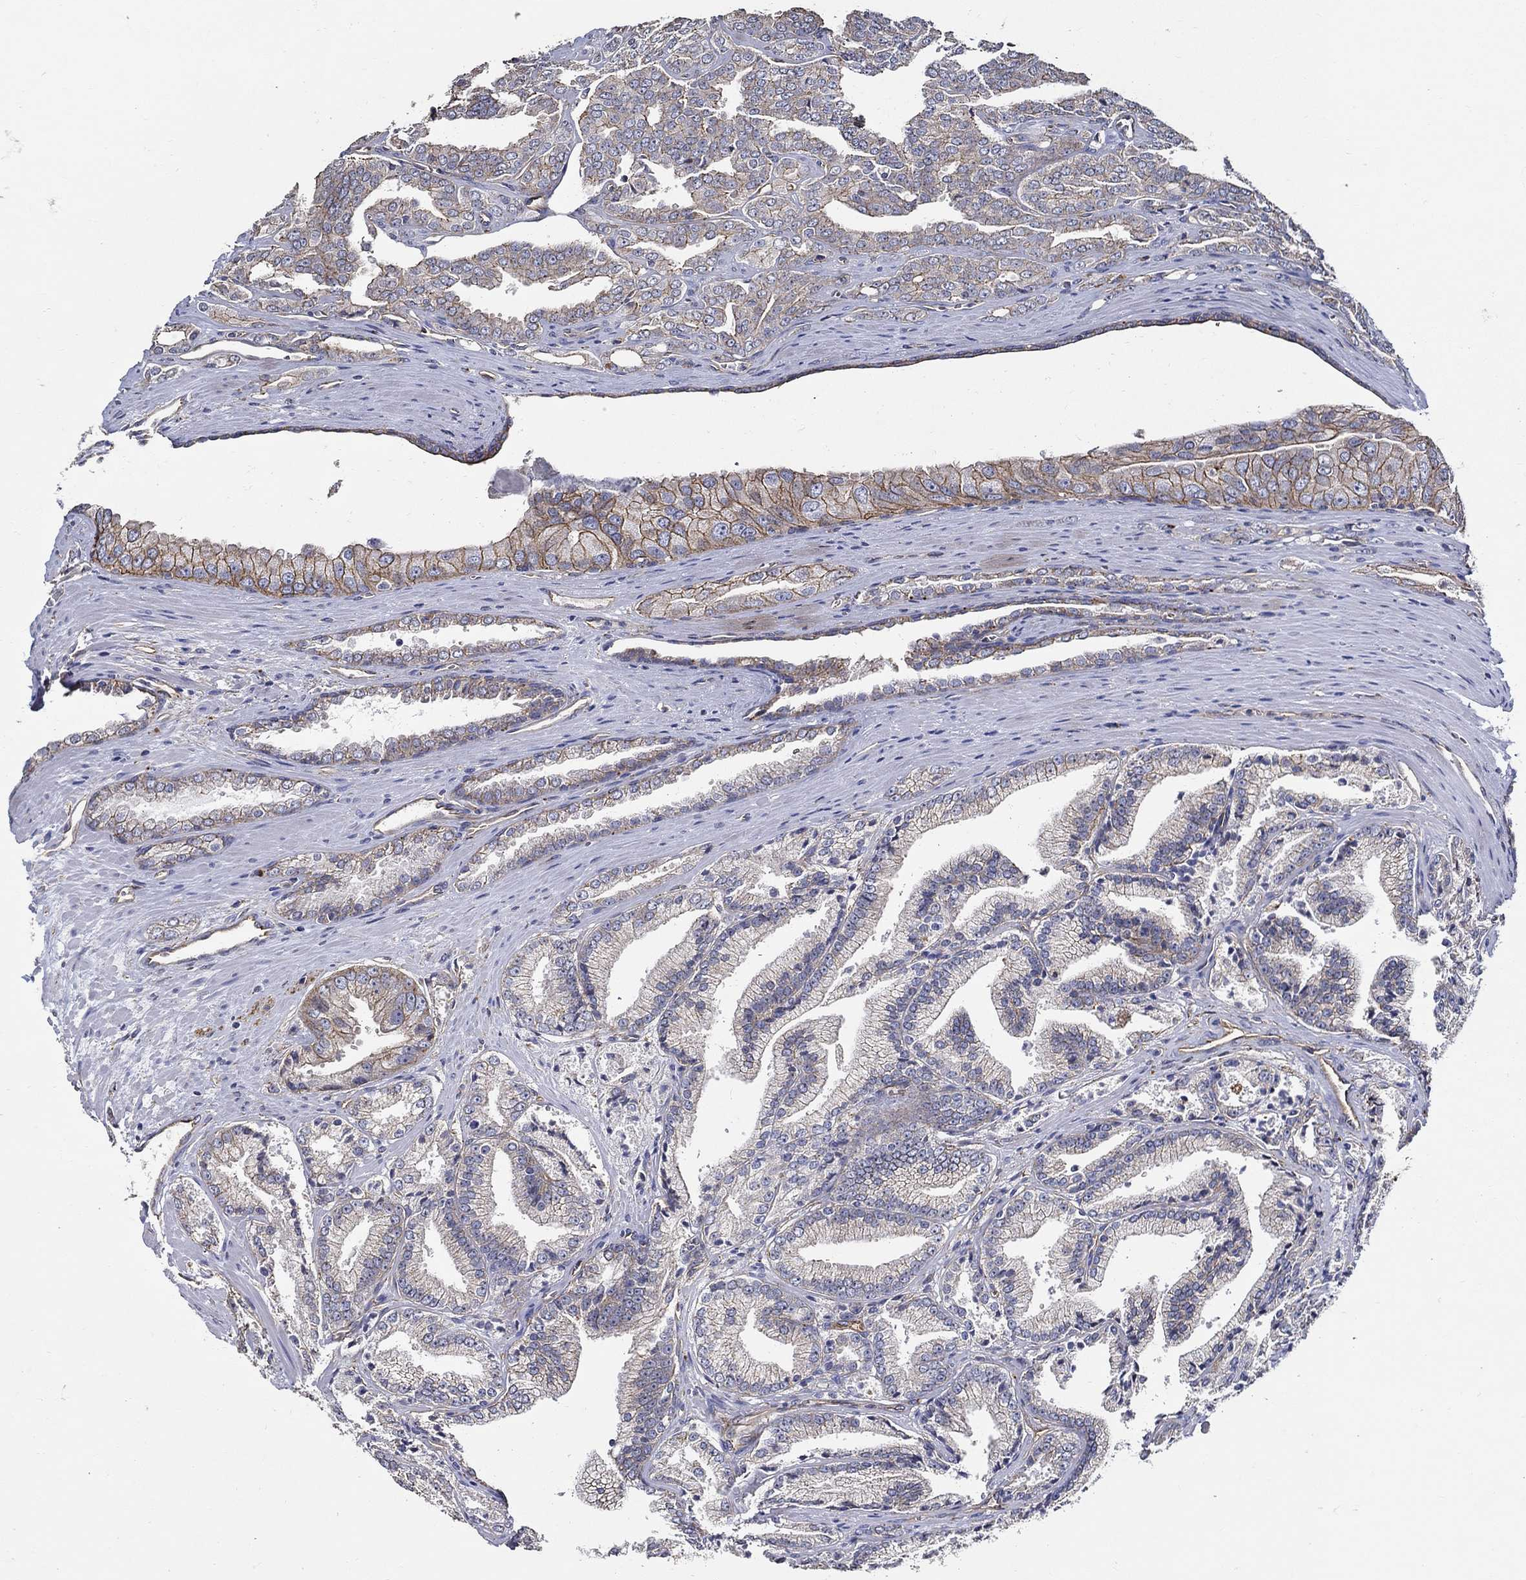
{"staining": {"intensity": "strong", "quantity": "25%-75%", "location": "cytoplasmic/membranous"}, "tissue": "prostate cancer", "cell_type": "Tumor cells", "image_type": "cancer", "snomed": [{"axis": "morphology", "description": "Adenocarcinoma, NOS"}, {"axis": "morphology", "description": "Adenocarcinoma, High grade"}, {"axis": "topography", "description": "Prostate"}], "caption": "A brown stain shows strong cytoplasmic/membranous positivity of a protein in adenocarcinoma (prostate) tumor cells.", "gene": "APBB3", "patient": {"sex": "male", "age": 70}}